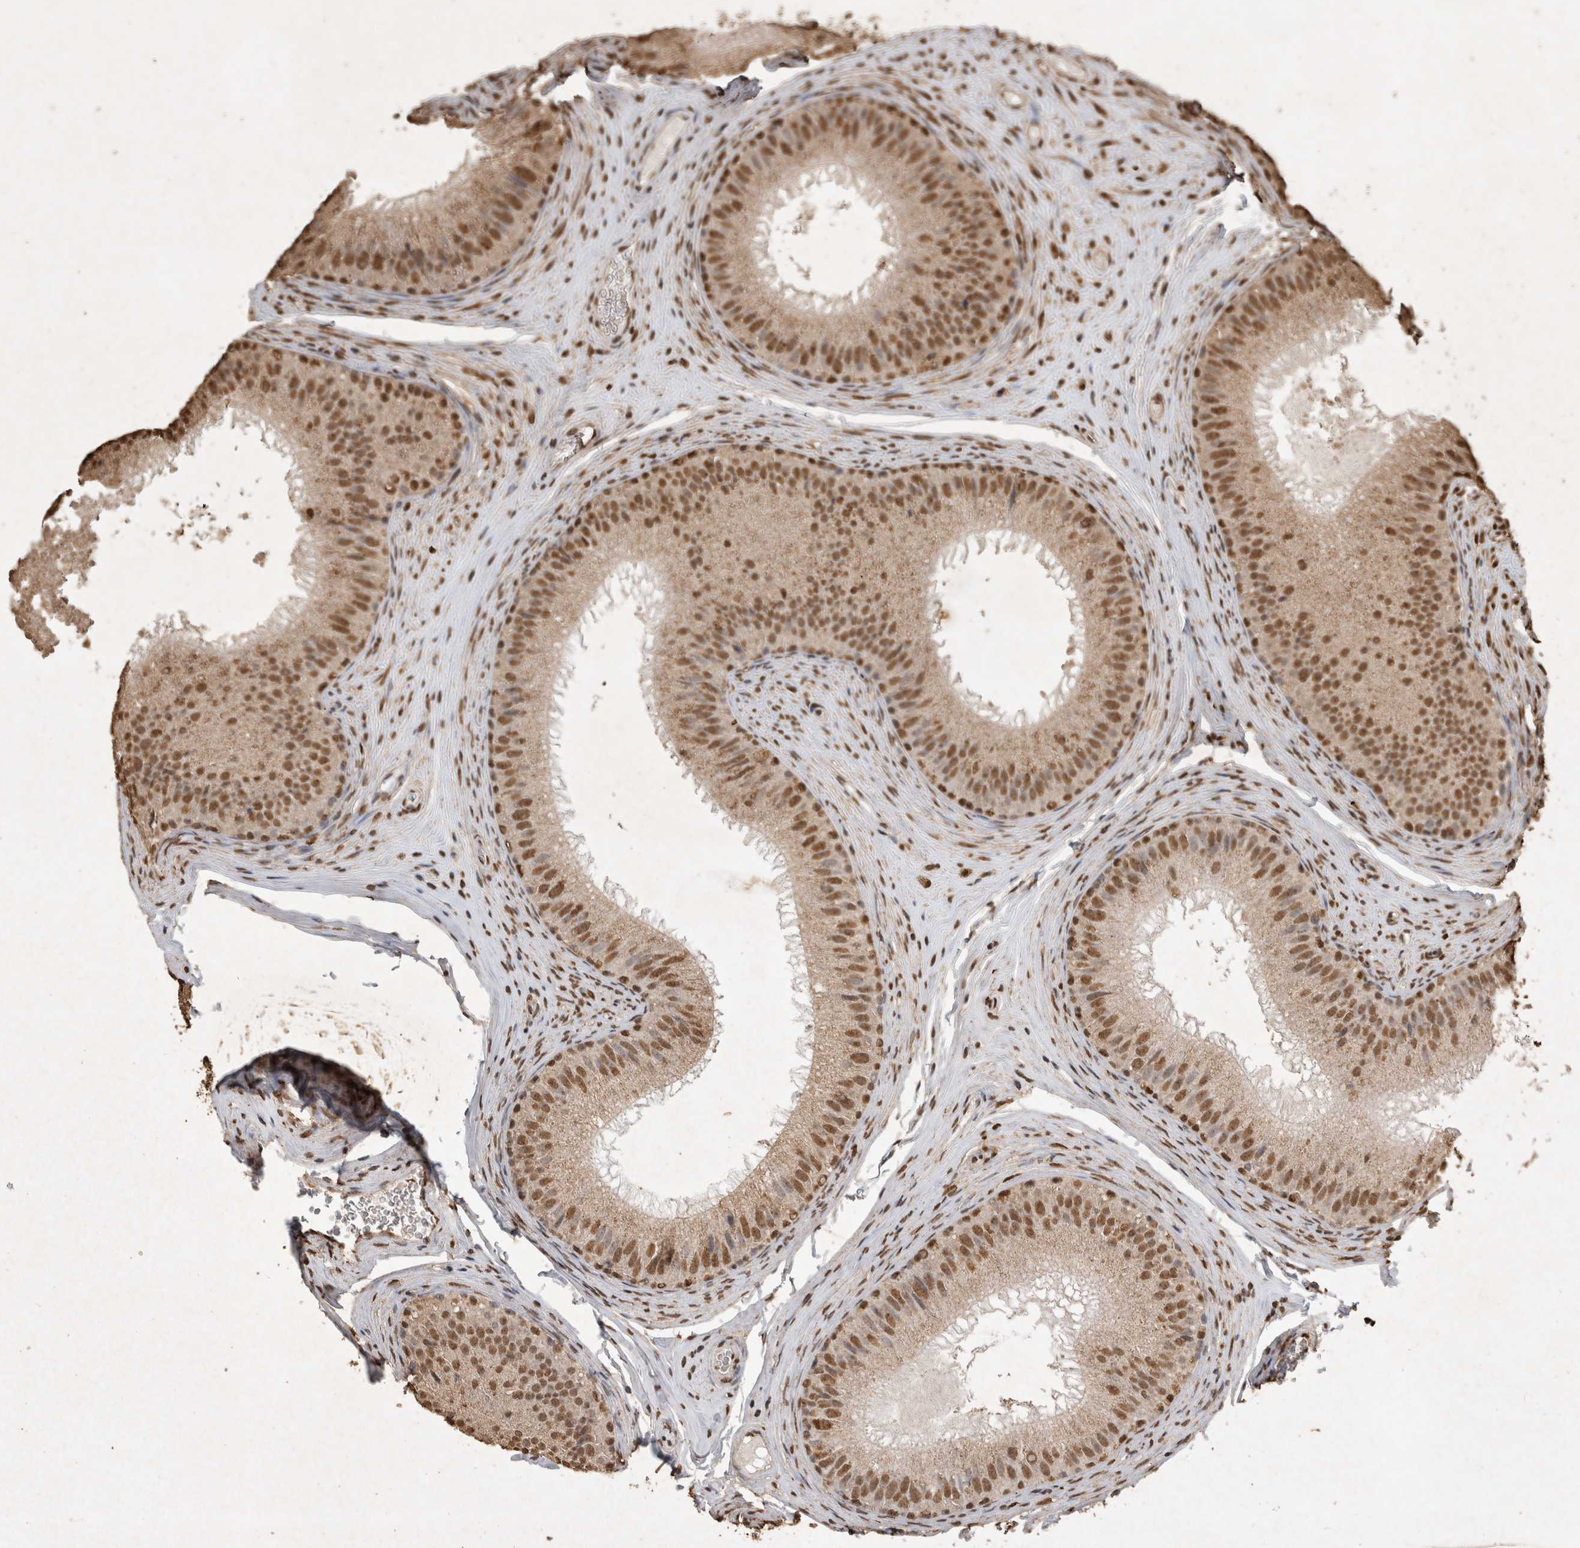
{"staining": {"intensity": "strong", "quantity": ">75%", "location": "cytoplasmic/membranous,nuclear"}, "tissue": "epididymis", "cell_type": "Glandular cells", "image_type": "normal", "snomed": [{"axis": "morphology", "description": "Normal tissue, NOS"}, {"axis": "topography", "description": "Epididymis"}], "caption": "A high amount of strong cytoplasmic/membranous,nuclear expression is present in approximately >75% of glandular cells in benign epididymis. The staining was performed using DAB (3,3'-diaminobenzidine) to visualize the protein expression in brown, while the nuclei were stained in blue with hematoxylin (Magnification: 20x).", "gene": "OAS2", "patient": {"sex": "male", "age": 32}}